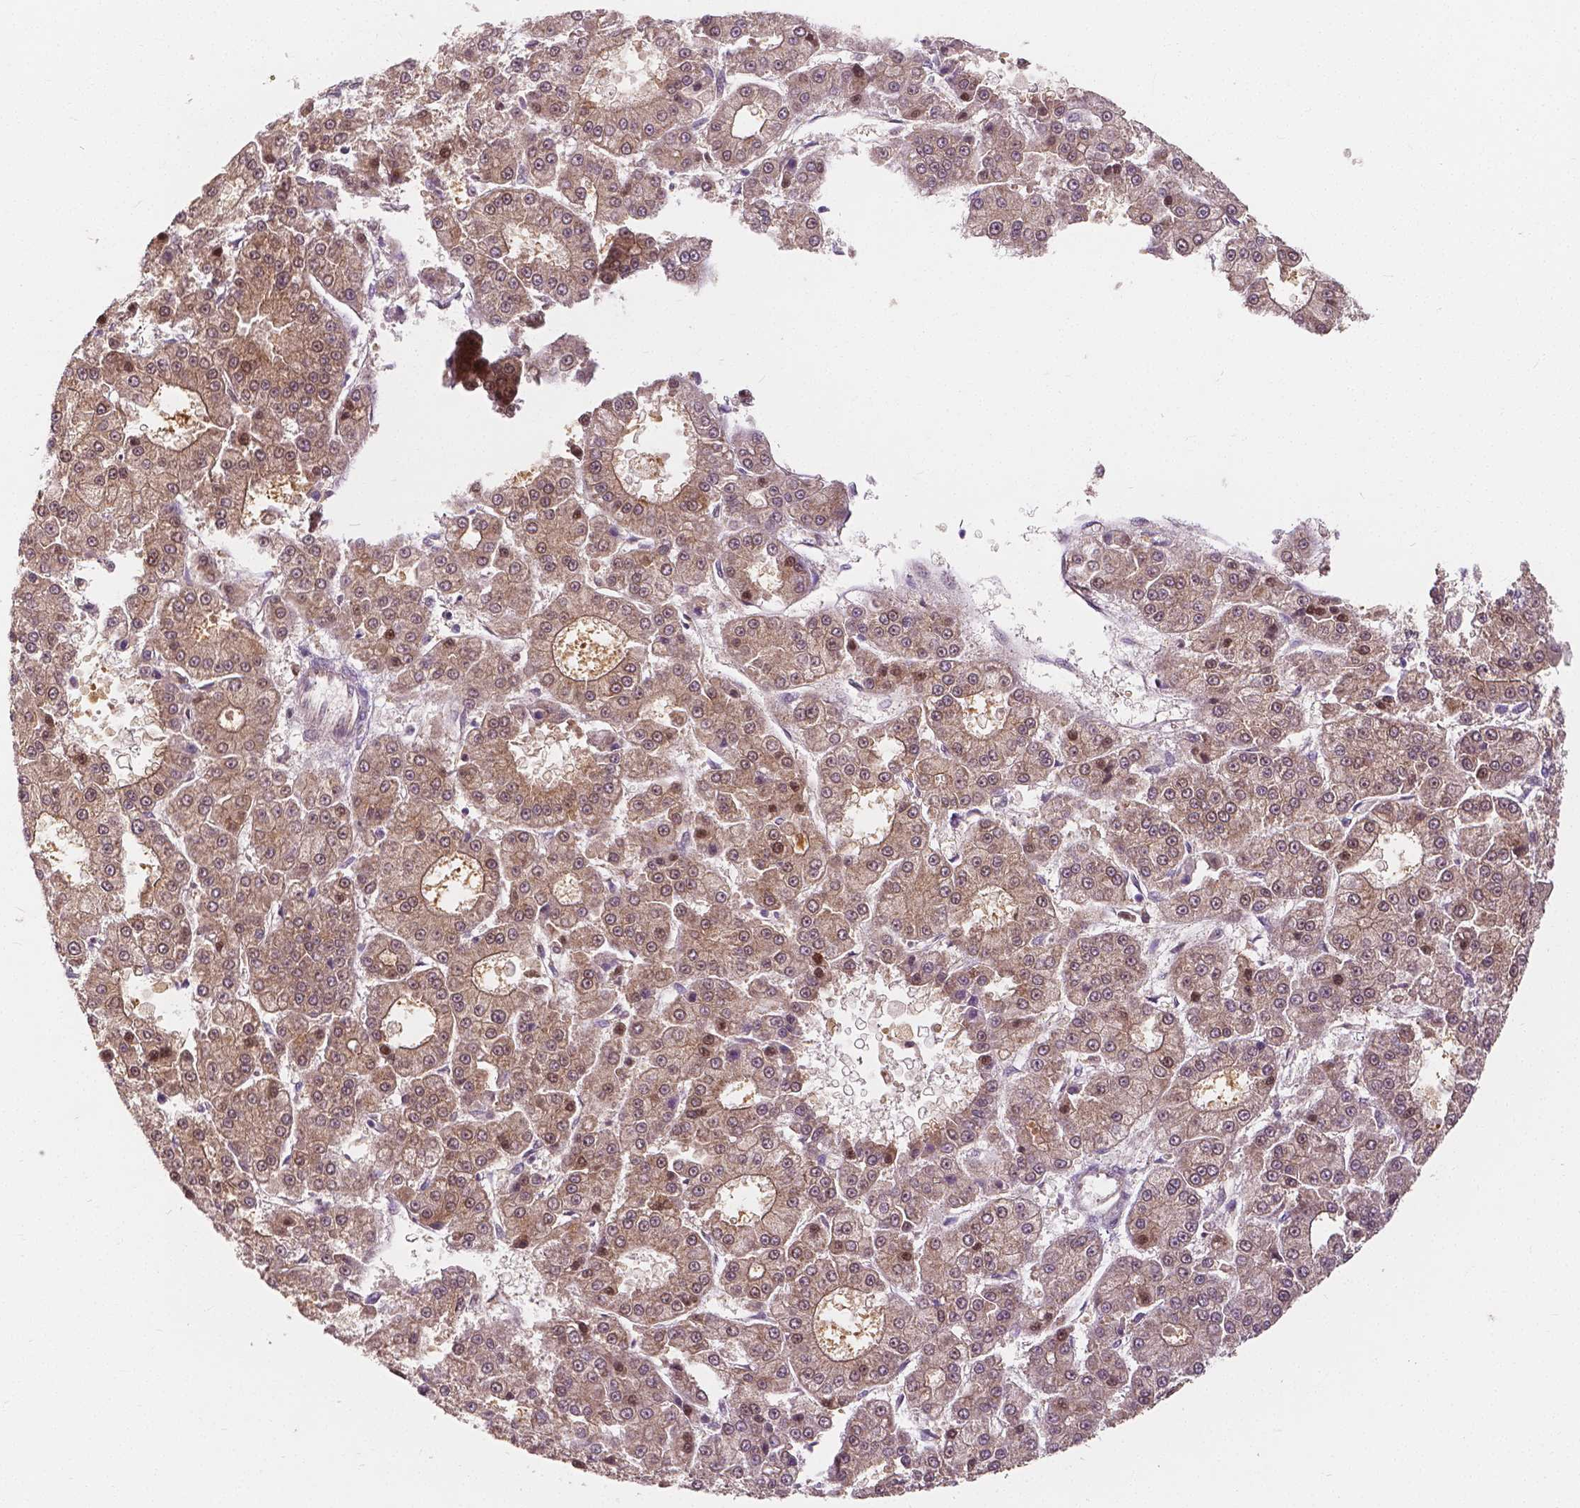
{"staining": {"intensity": "moderate", "quantity": "25%-75%", "location": "cytoplasmic/membranous,nuclear"}, "tissue": "liver cancer", "cell_type": "Tumor cells", "image_type": "cancer", "snomed": [{"axis": "morphology", "description": "Carcinoma, Hepatocellular, NOS"}, {"axis": "topography", "description": "Liver"}], "caption": "This photomicrograph displays liver hepatocellular carcinoma stained with immunohistochemistry (IHC) to label a protein in brown. The cytoplasmic/membranous and nuclear of tumor cells show moderate positivity for the protein. Nuclei are counter-stained blue.", "gene": "NAPRT", "patient": {"sex": "male", "age": 70}}